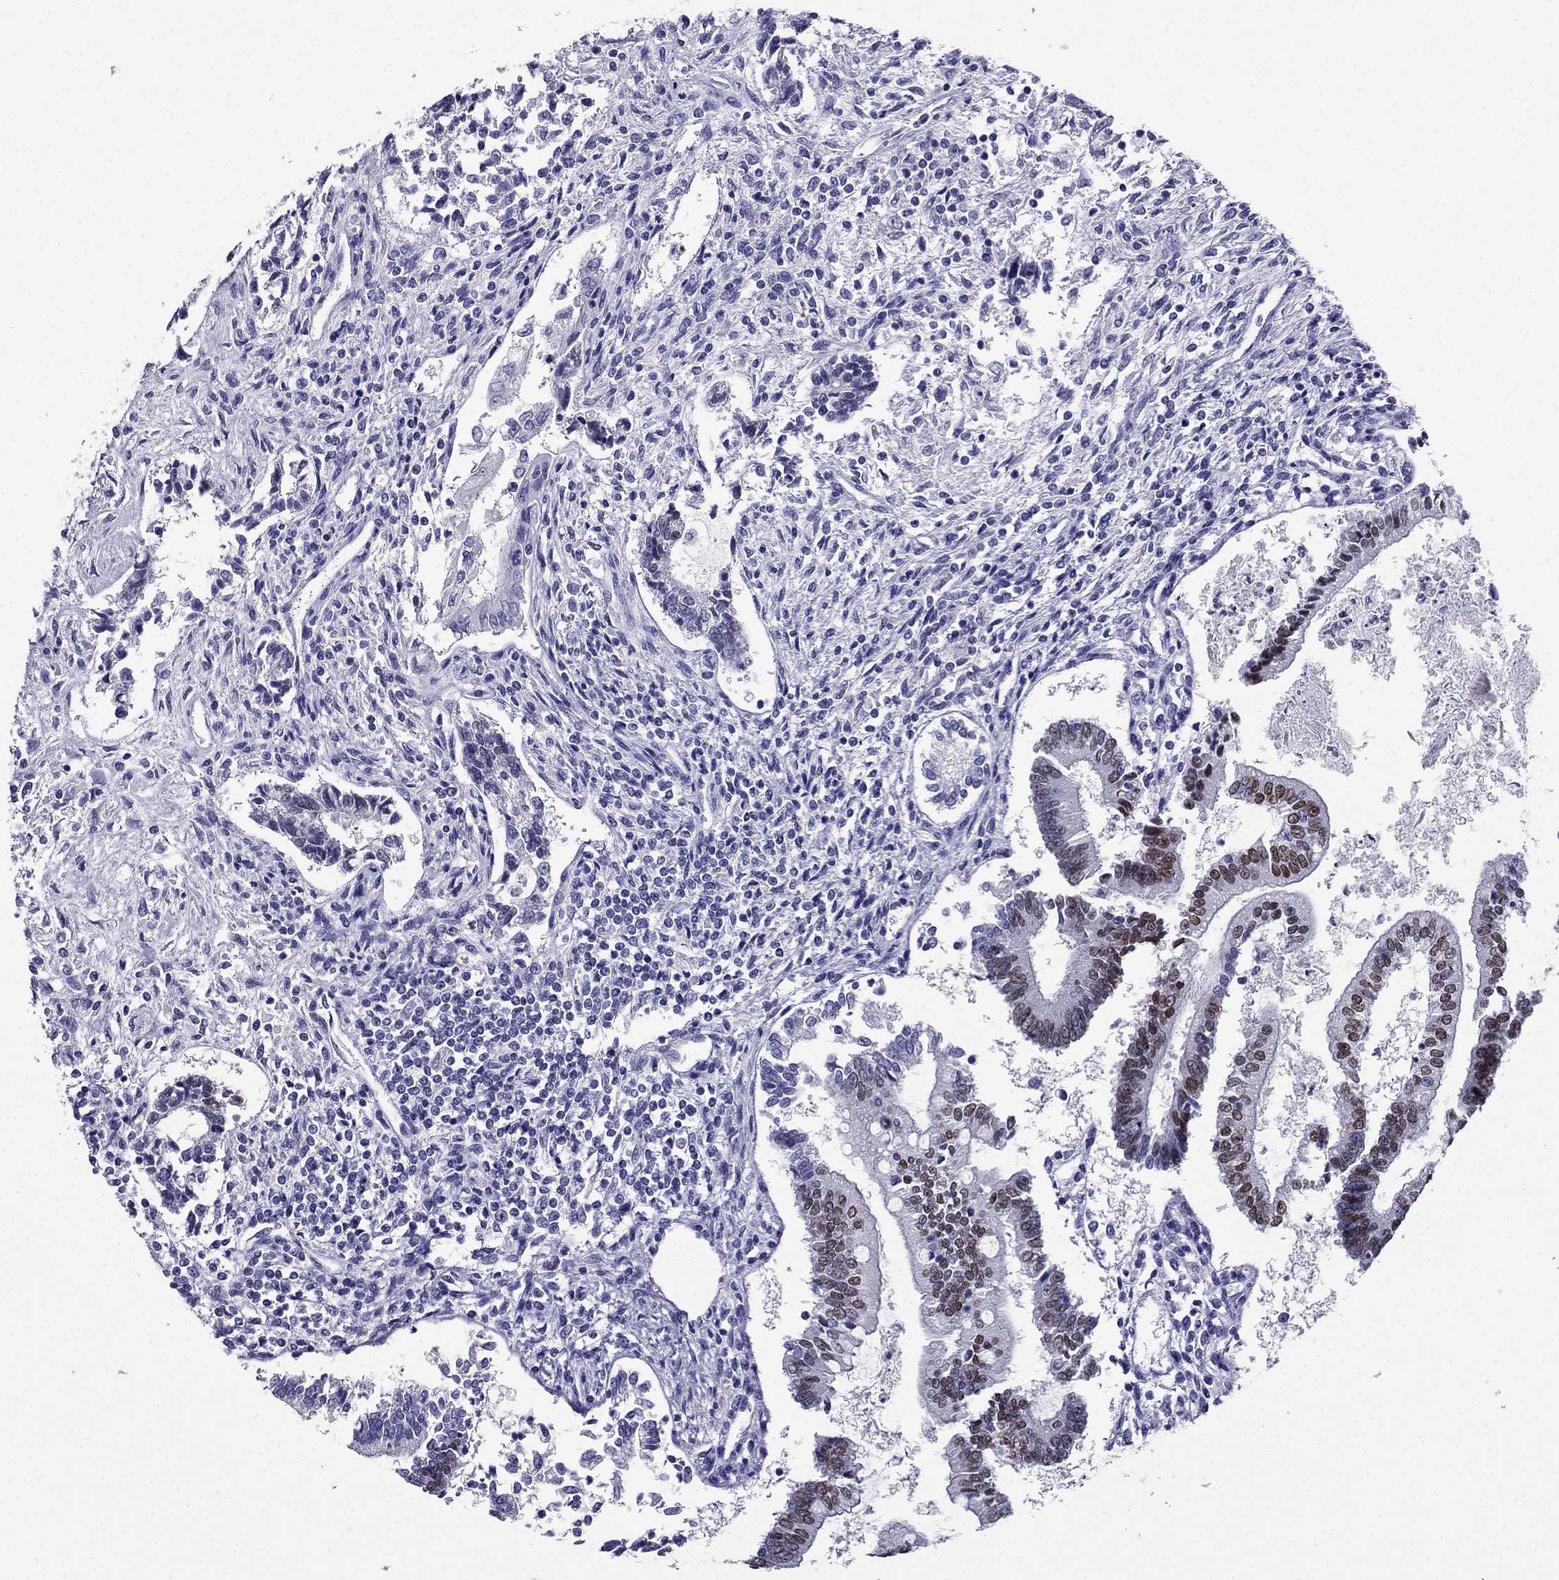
{"staining": {"intensity": "moderate", "quantity": "25%-75%", "location": "nuclear"}, "tissue": "testis cancer", "cell_type": "Tumor cells", "image_type": "cancer", "snomed": [{"axis": "morphology", "description": "Carcinoma, Embryonal, NOS"}, {"axis": "topography", "description": "Testis"}], "caption": "Immunohistochemistry of human testis embryonal carcinoma displays medium levels of moderate nuclear expression in approximately 25%-75% of tumor cells.", "gene": "ARID3A", "patient": {"sex": "male", "age": 37}}